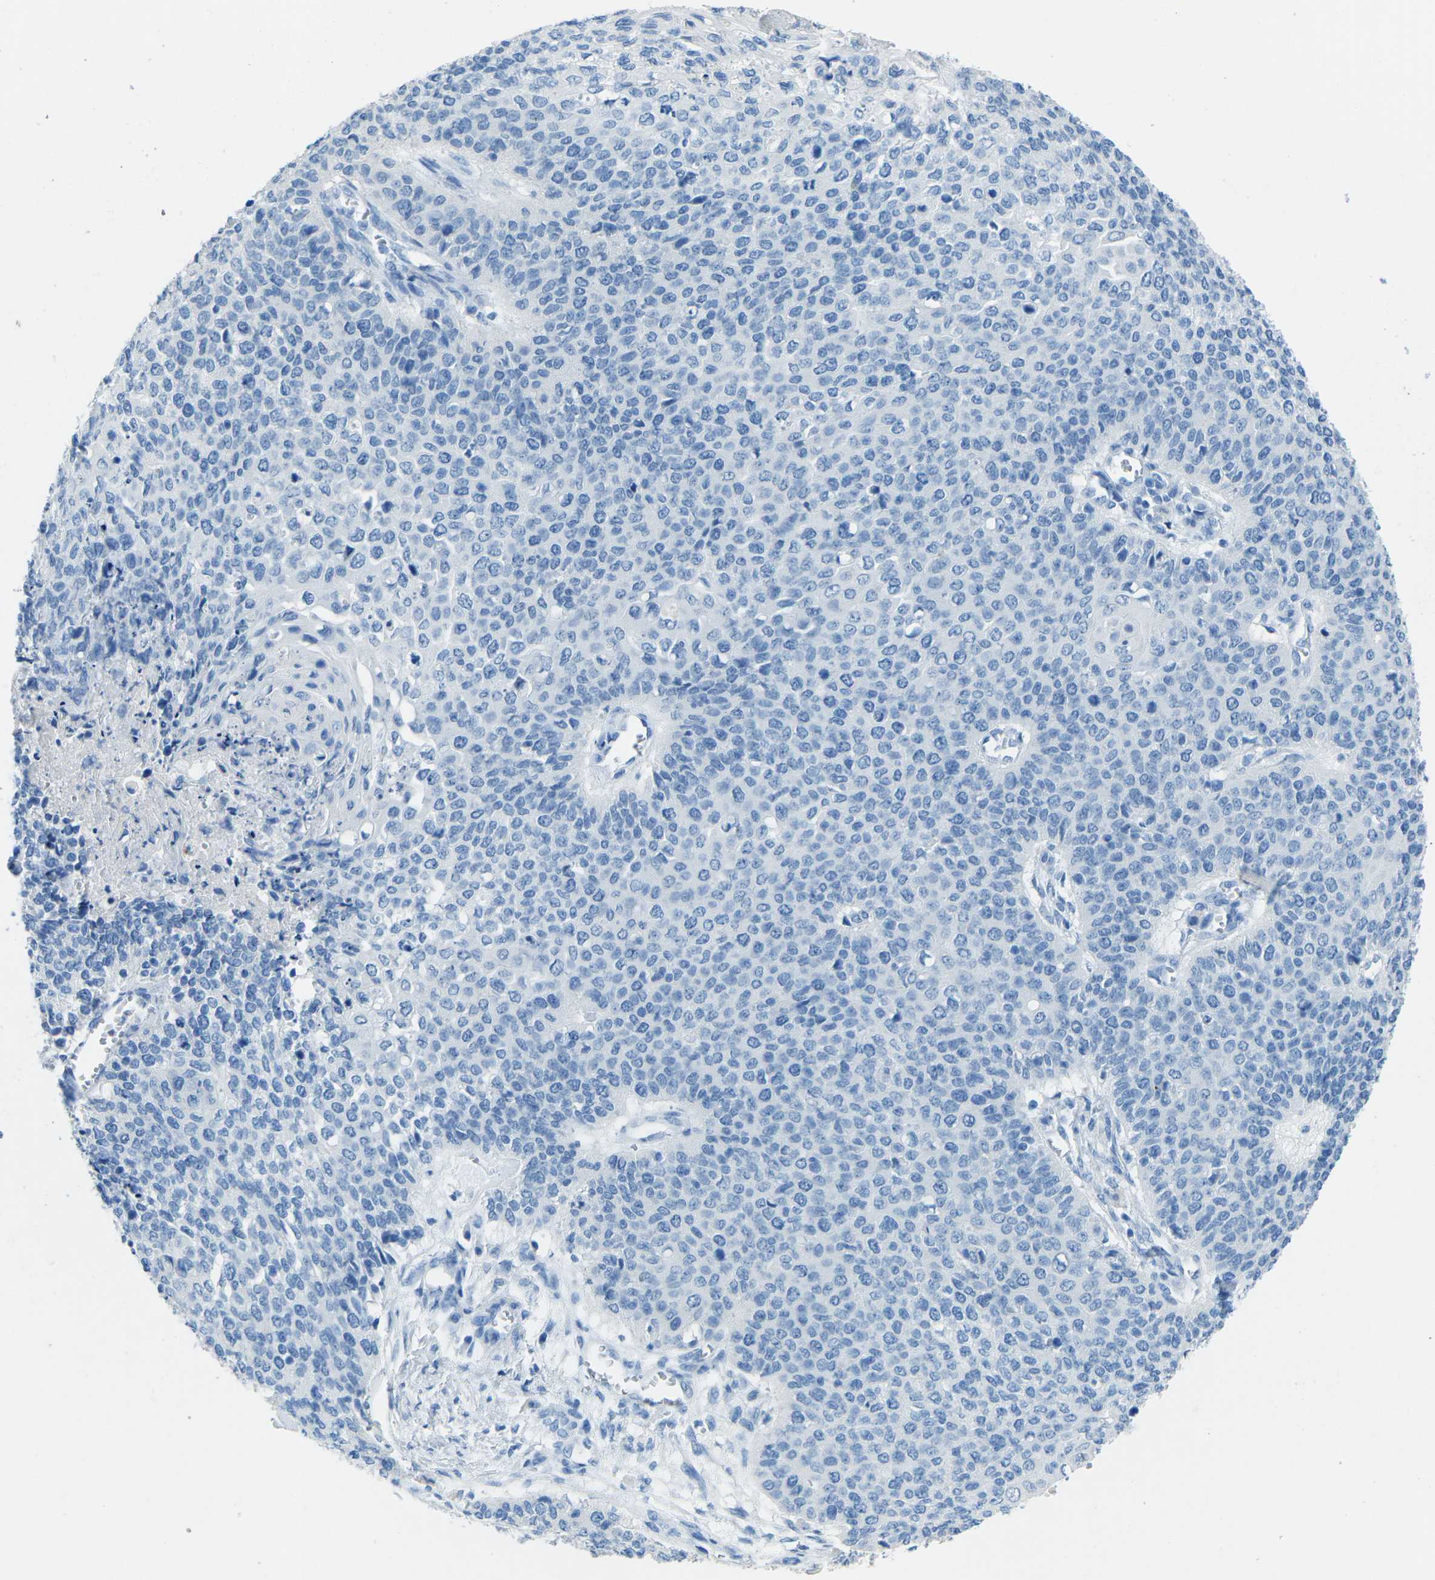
{"staining": {"intensity": "negative", "quantity": "none", "location": "none"}, "tissue": "cervical cancer", "cell_type": "Tumor cells", "image_type": "cancer", "snomed": [{"axis": "morphology", "description": "Squamous cell carcinoma, NOS"}, {"axis": "topography", "description": "Cervix"}], "caption": "Immunohistochemical staining of cervical cancer shows no significant staining in tumor cells.", "gene": "MYH8", "patient": {"sex": "female", "age": 39}}